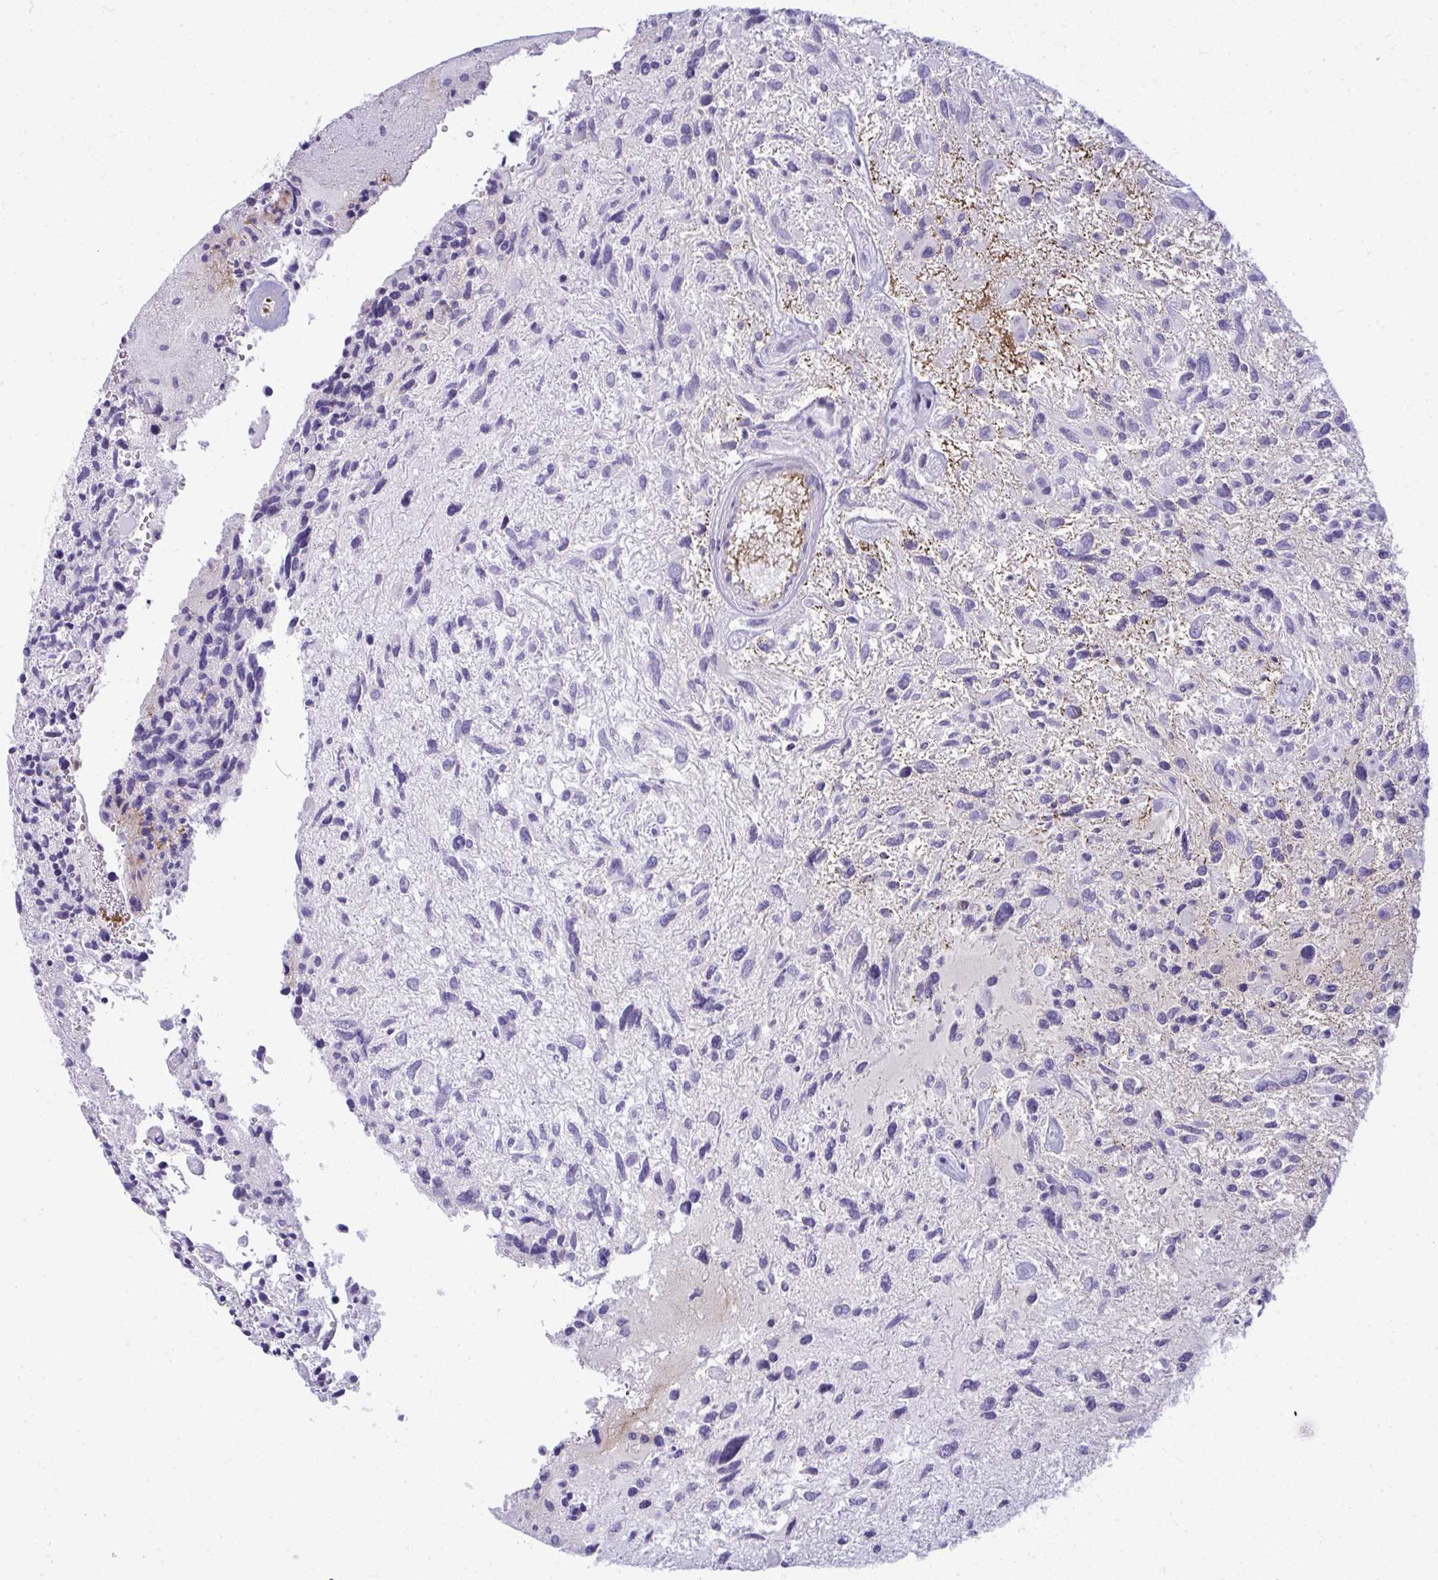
{"staining": {"intensity": "negative", "quantity": "none", "location": "none"}, "tissue": "glioma", "cell_type": "Tumor cells", "image_type": "cancer", "snomed": [{"axis": "morphology", "description": "Glioma, malignant, High grade"}, {"axis": "topography", "description": "Brain"}], "caption": "This is an immunohistochemistry image of human malignant glioma (high-grade). There is no positivity in tumor cells.", "gene": "GFPT2", "patient": {"sex": "female", "age": 11}}